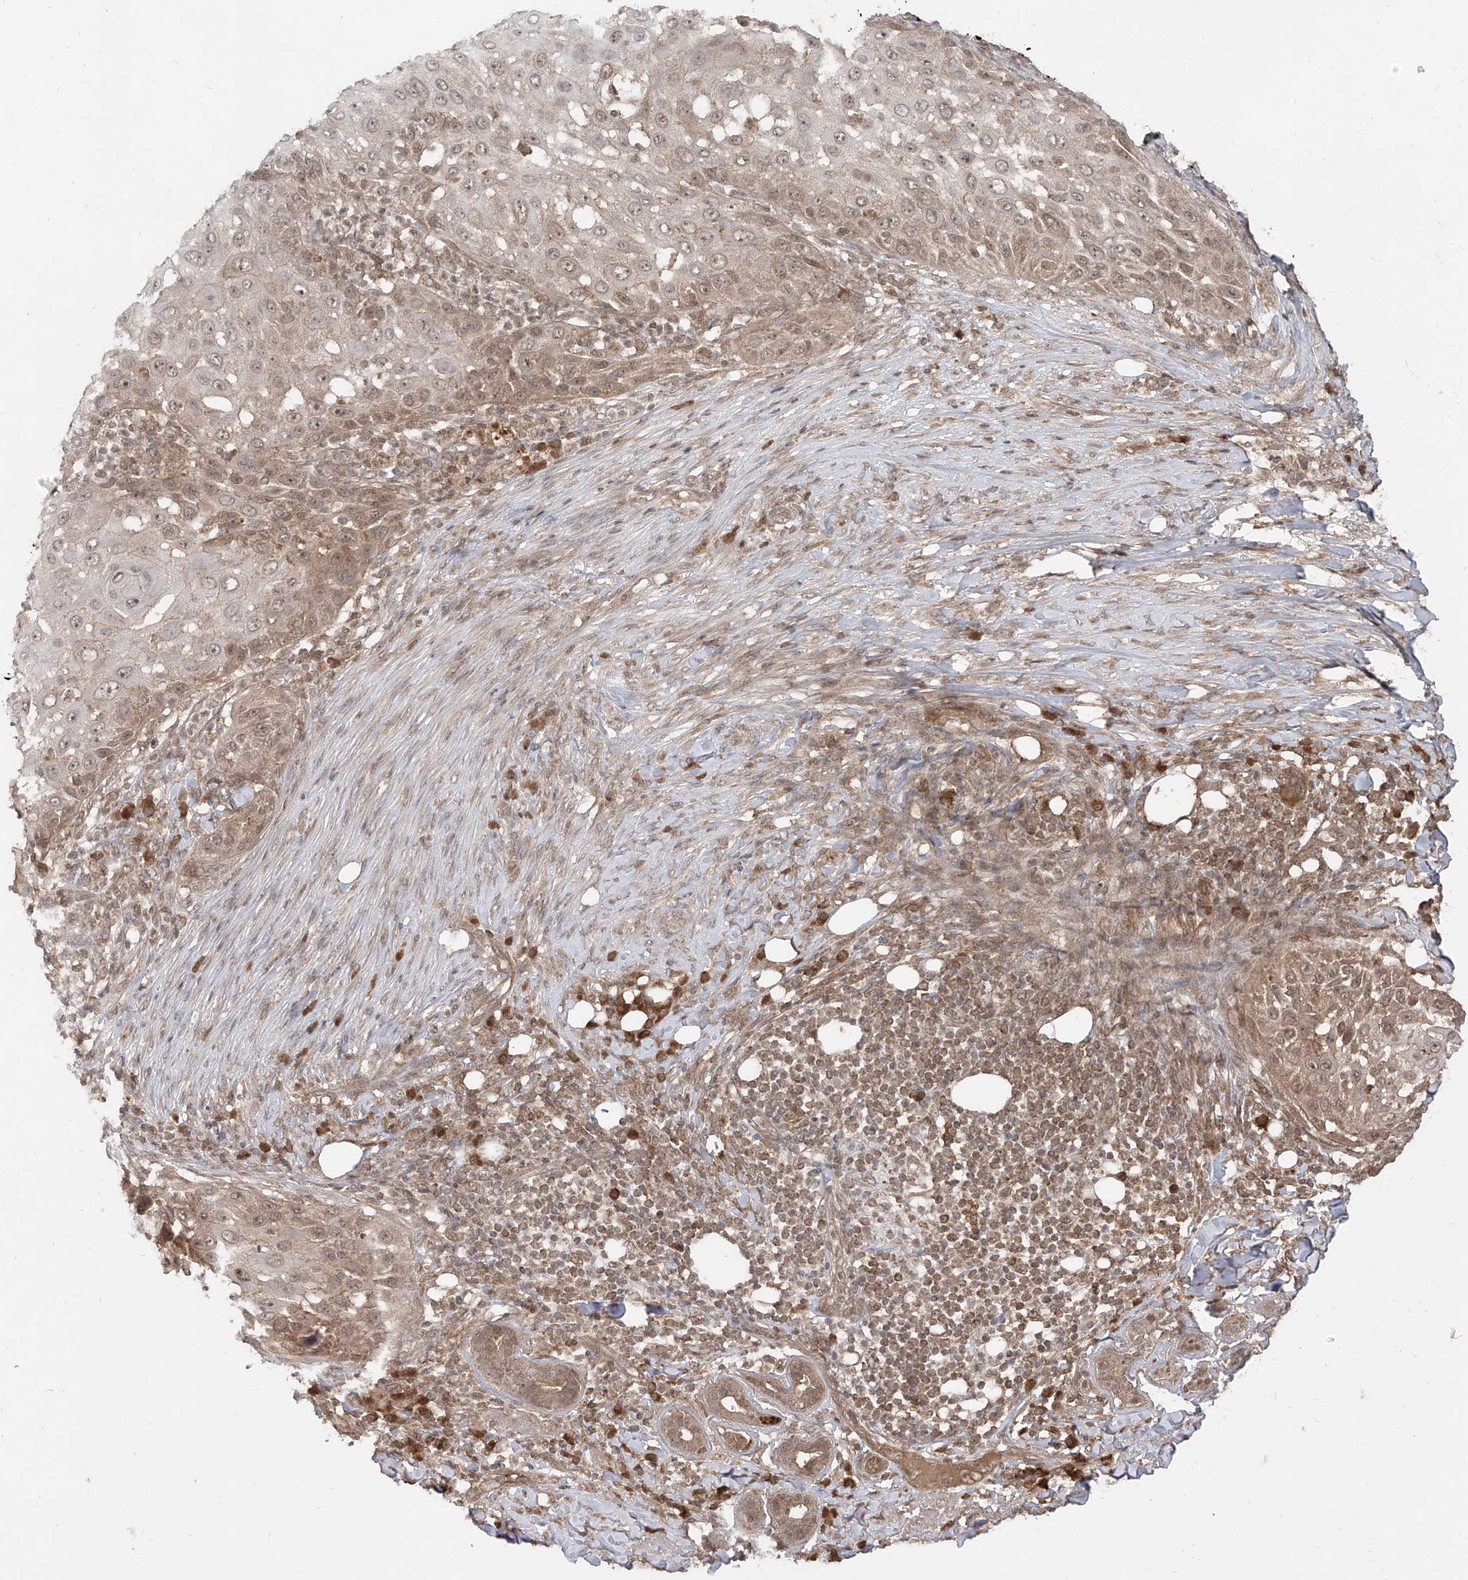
{"staining": {"intensity": "moderate", "quantity": ">75%", "location": "cytoplasmic/membranous,nuclear"}, "tissue": "skin cancer", "cell_type": "Tumor cells", "image_type": "cancer", "snomed": [{"axis": "morphology", "description": "Squamous cell carcinoma, NOS"}, {"axis": "topography", "description": "Skin"}], "caption": "Skin cancer (squamous cell carcinoma) stained with IHC exhibits moderate cytoplasmic/membranous and nuclear positivity in approximately >75% of tumor cells.", "gene": "LCOR", "patient": {"sex": "female", "age": 44}}